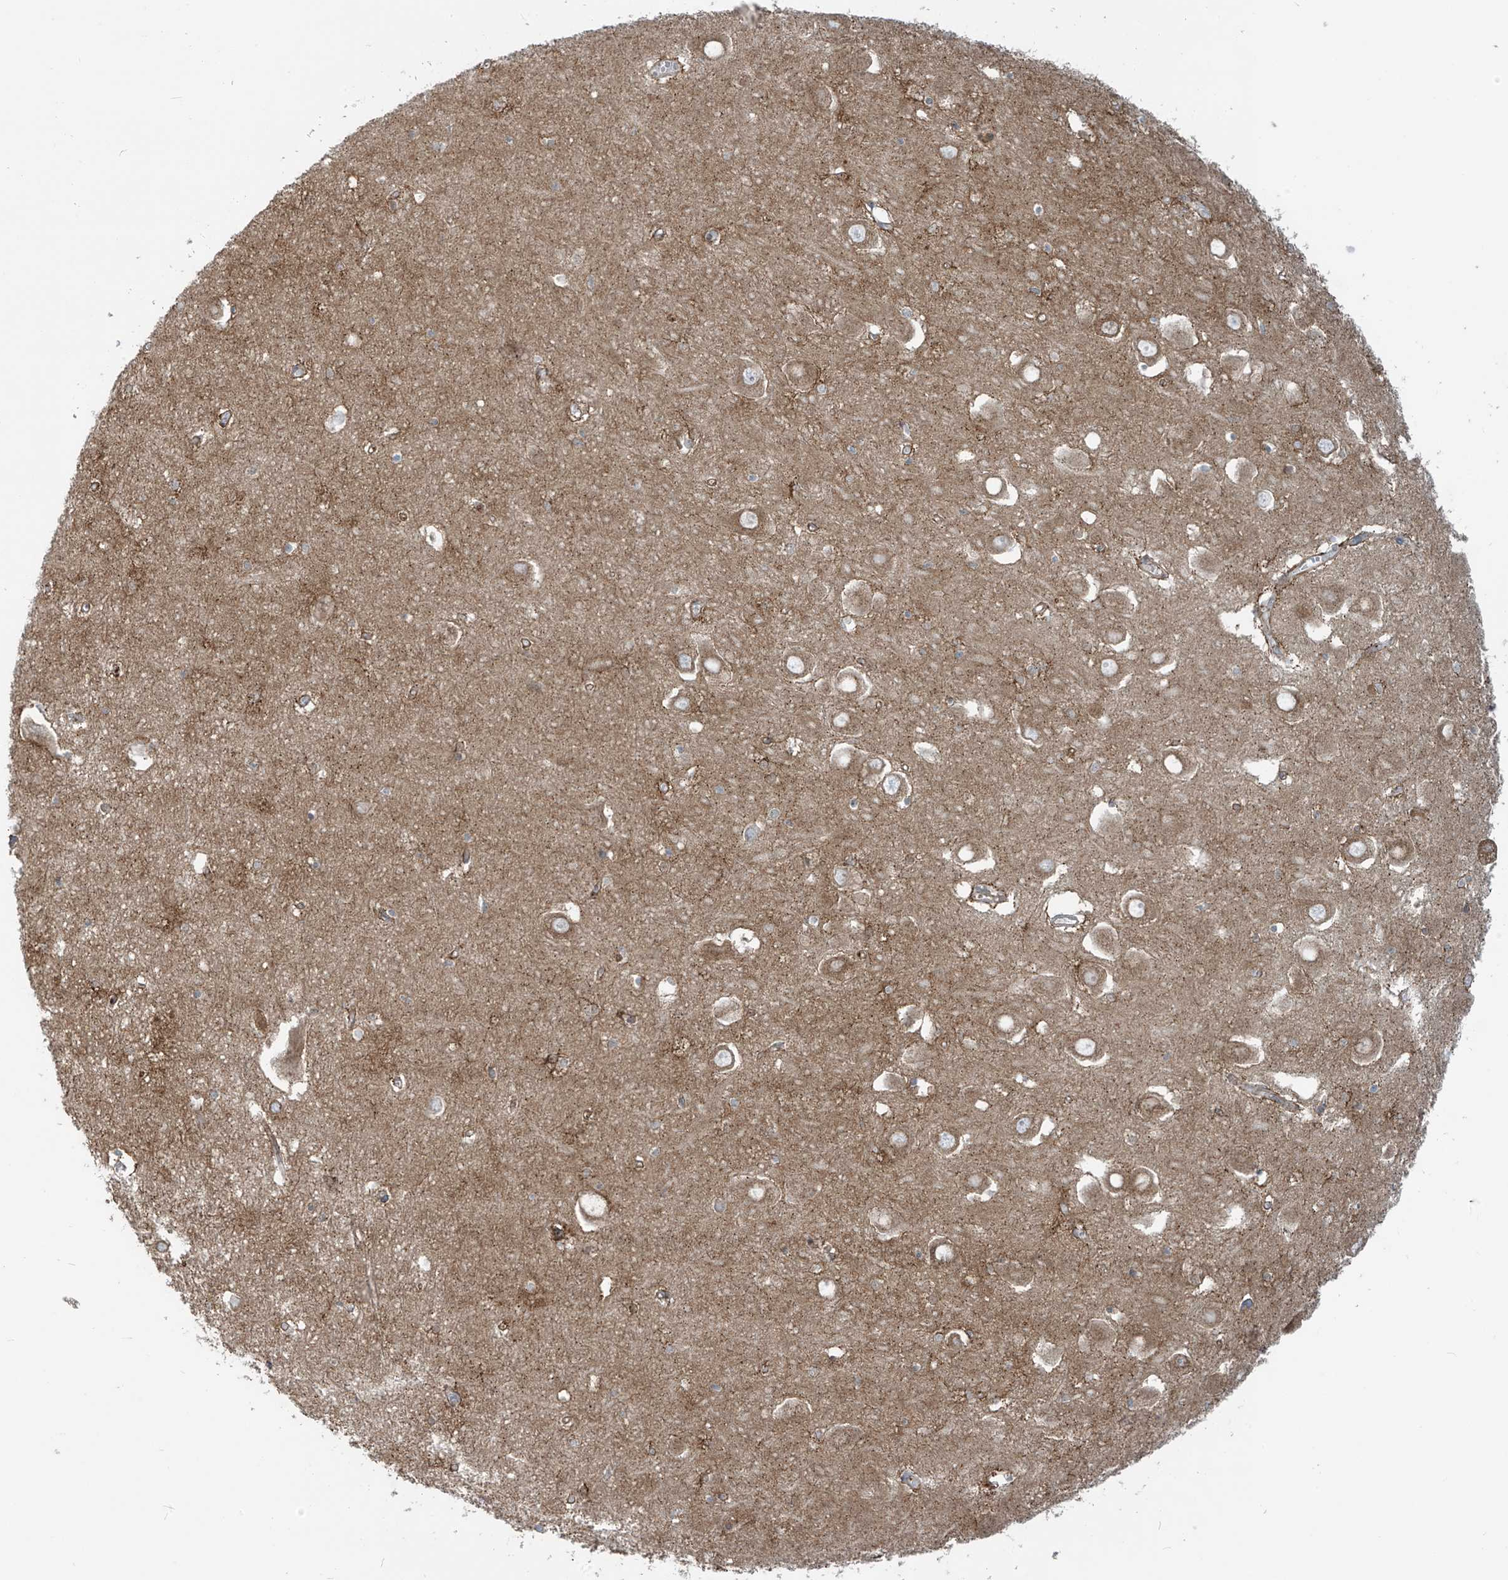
{"staining": {"intensity": "moderate", "quantity": "25%-75%", "location": "cytoplasmic/membranous"}, "tissue": "hippocampus", "cell_type": "Glial cells", "image_type": "normal", "snomed": [{"axis": "morphology", "description": "Normal tissue, NOS"}, {"axis": "topography", "description": "Hippocampus"}], "caption": "Immunohistochemical staining of unremarkable hippocampus shows moderate cytoplasmic/membranous protein expression in about 25%-75% of glial cells. Using DAB (3,3'-diaminobenzidine) (brown) and hematoxylin (blue) stains, captured at high magnification using brightfield microscopy.", "gene": "LZTS3", "patient": {"sex": "male", "age": 70}}